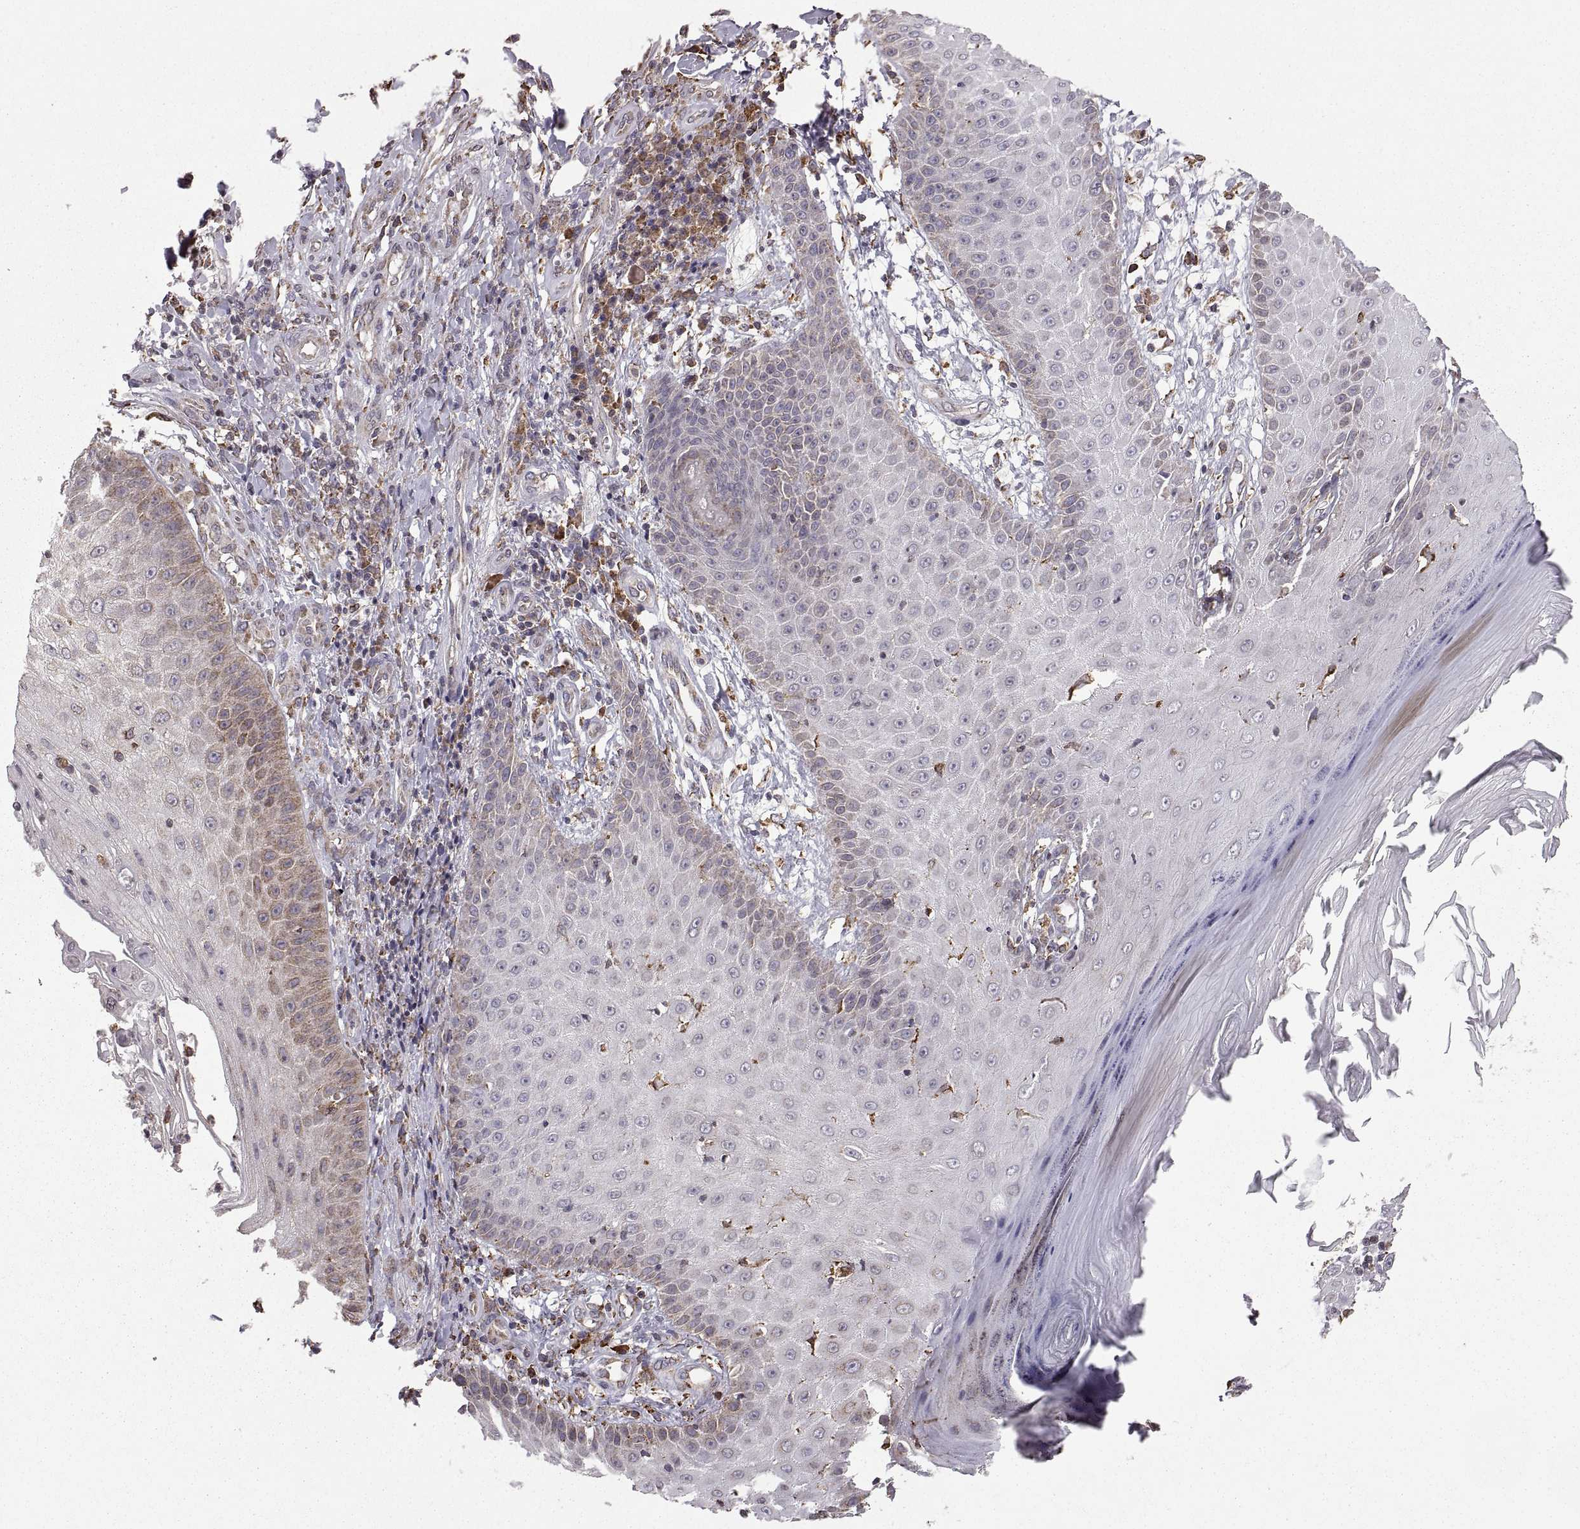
{"staining": {"intensity": "weak", "quantity": "25%-75%", "location": "cytoplasmic/membranous"}, "tissue": "skin cancer", "cell_type": "Tumor cells", "image_type": "cancer", "snomed": [{"axis": "morphology", "description": "Squamous cell carcinoma, NOS"}, {"axis": "topography", "description": "Skin"}], "caption": "DAB immunohistochemical staining of human skin cancer reveals weak cytoplasmic/membranous protein expression in about 25%-75% of tumor cells.", "gene": "PDIA3", "patient": {"sex": "male", "age": 70}}